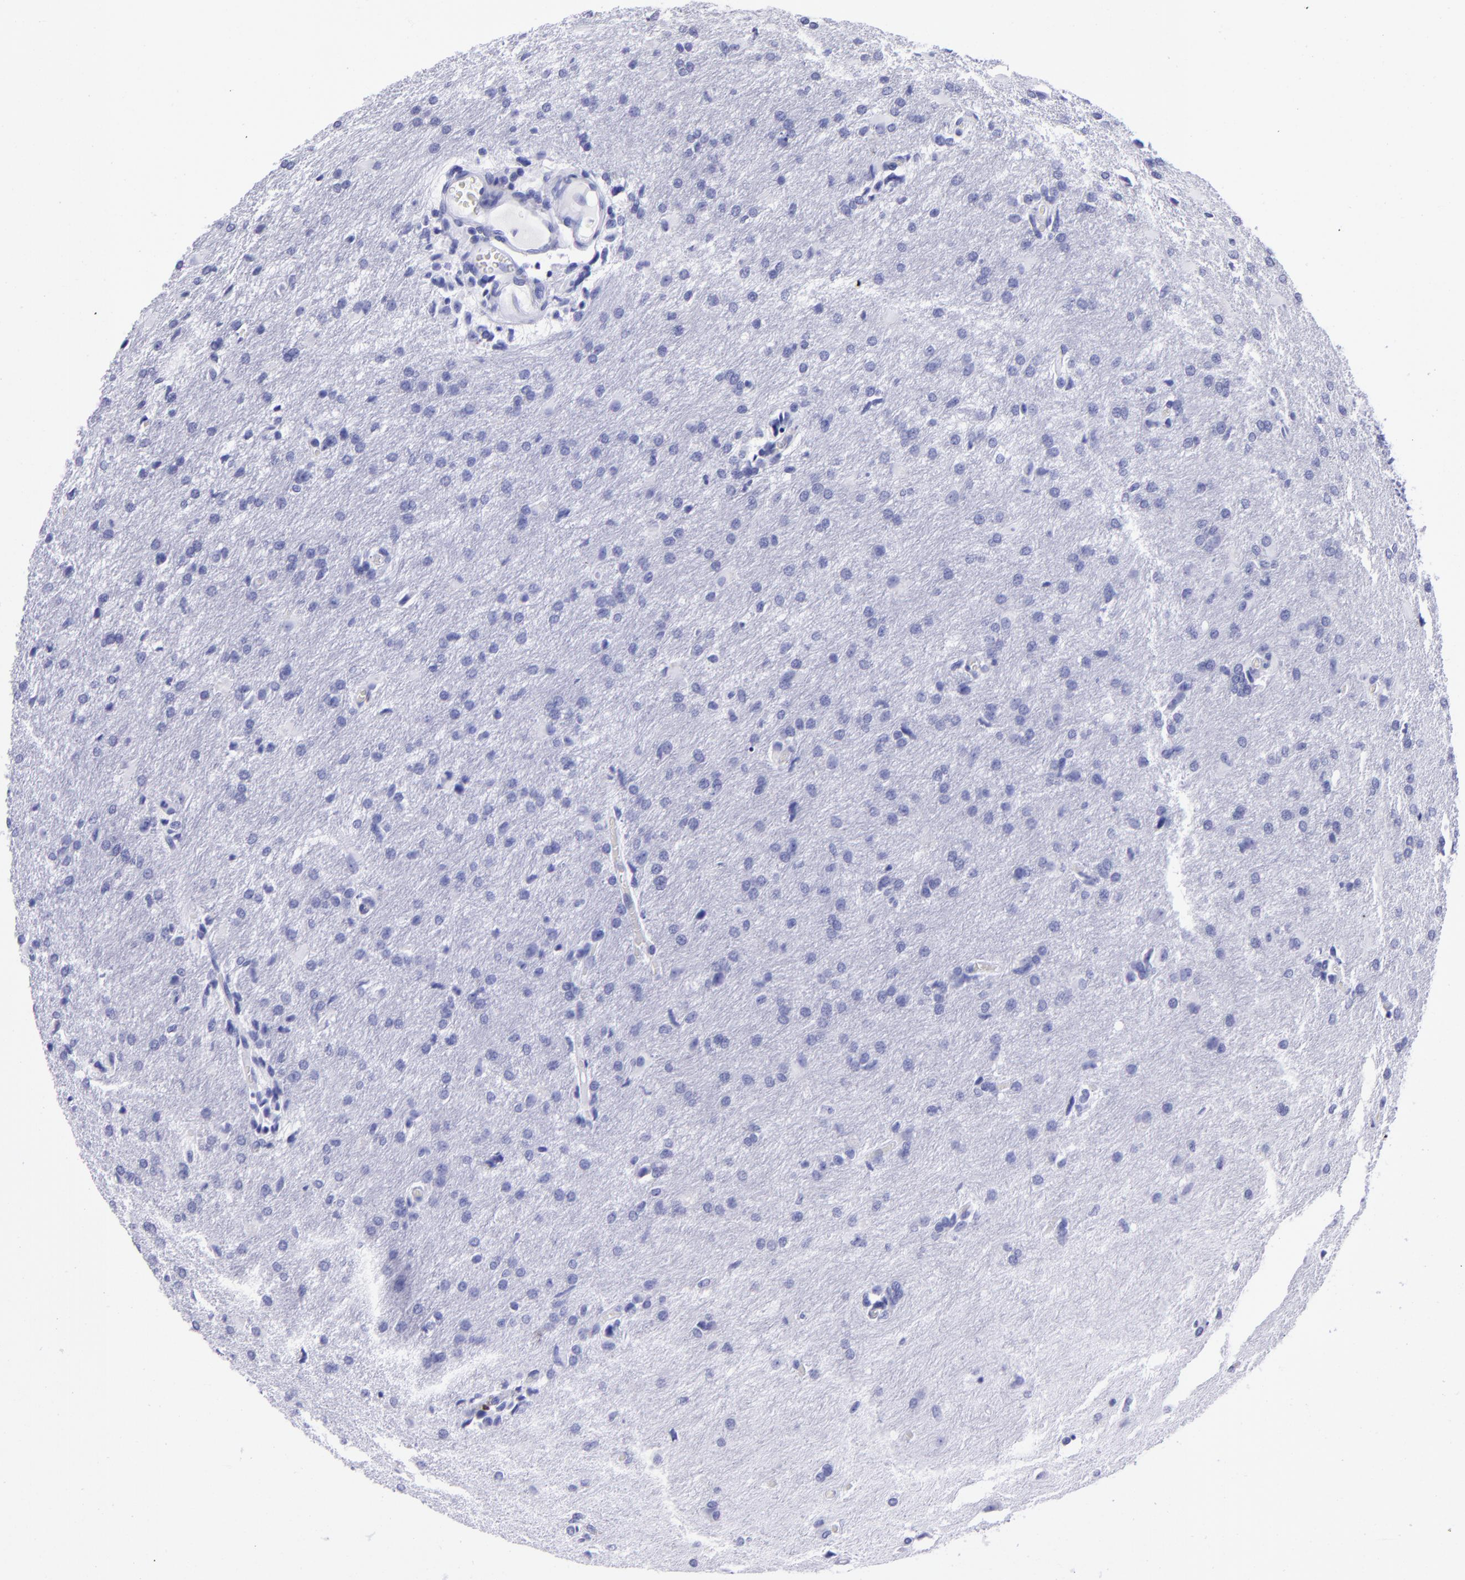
{"staining": {"intensity": "negative", "quantity": "none", "location": "none"}, "tissue": "glioma", "cell_type": "Tumor cells", "image_type": "cancer", "snomed": [{"axis": "morphology", "description": "Glioma, malignant, High grade"}, {"axis": "topography", "description": "Brain"}], "caption": "The micrograph displays no significant positivity in tumor cells of glioma.", "gene": "TYRP1", "patient": {"sex": "male", "age": 68}}